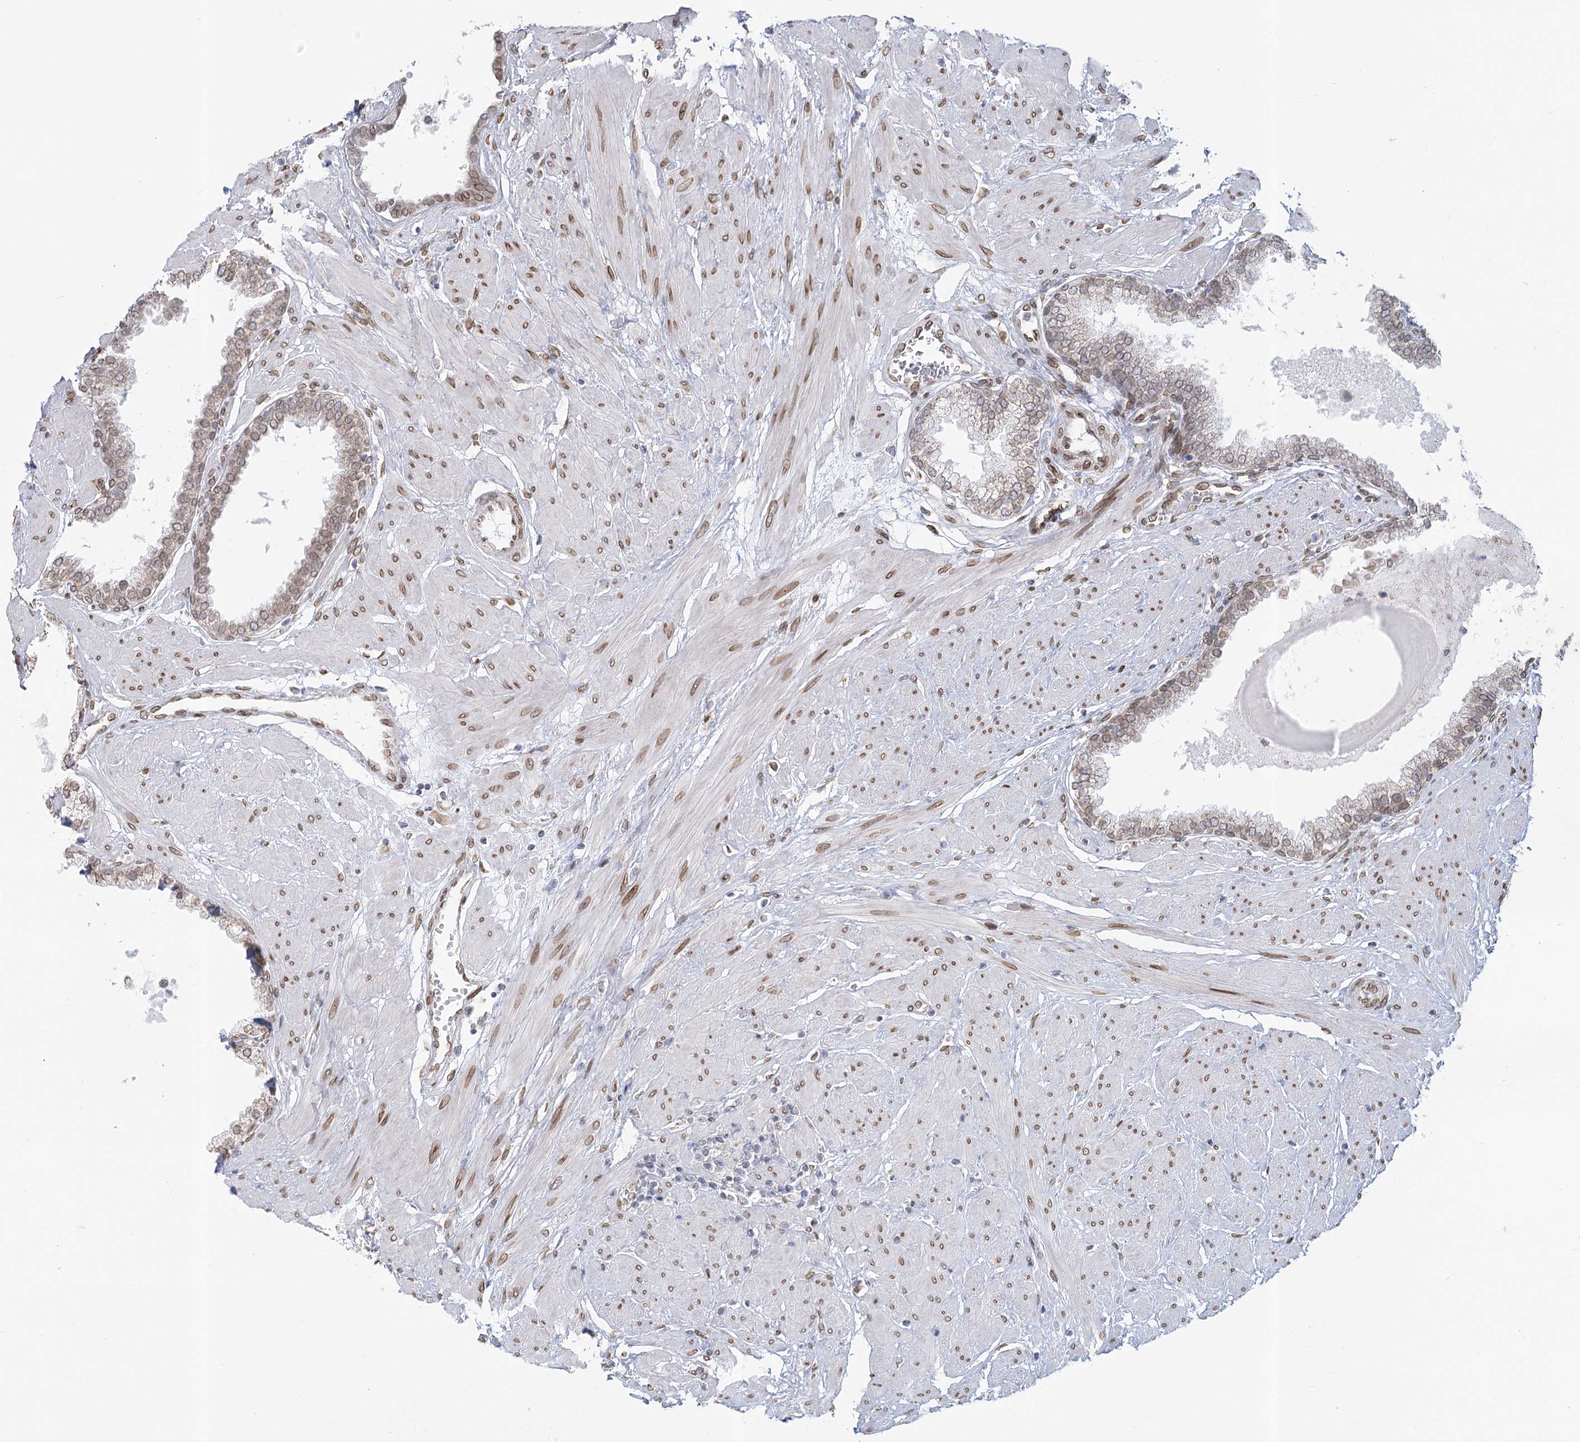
{"staining": {"intensity": "weak", "quantity": "25%-75%", "location": "cytoplasmic/membranous,nuclear"}, "tissue": "prostate", "cell_type": "Glandular cells", "image_type": "normal", "snomed": [{"axis": "morphology", "description": "Normal tissue, NOS"}, {"axis": "topography", "description": "Prostate"}], "caption": "Prostate stained for a protein (brown) shows weak cytoplasmic/membranous,nuclear positive positivity in approximately 25%-75% of glandular cells.", "gene": "VWA5A", "patient": {"sex": "male", "age": 51}}